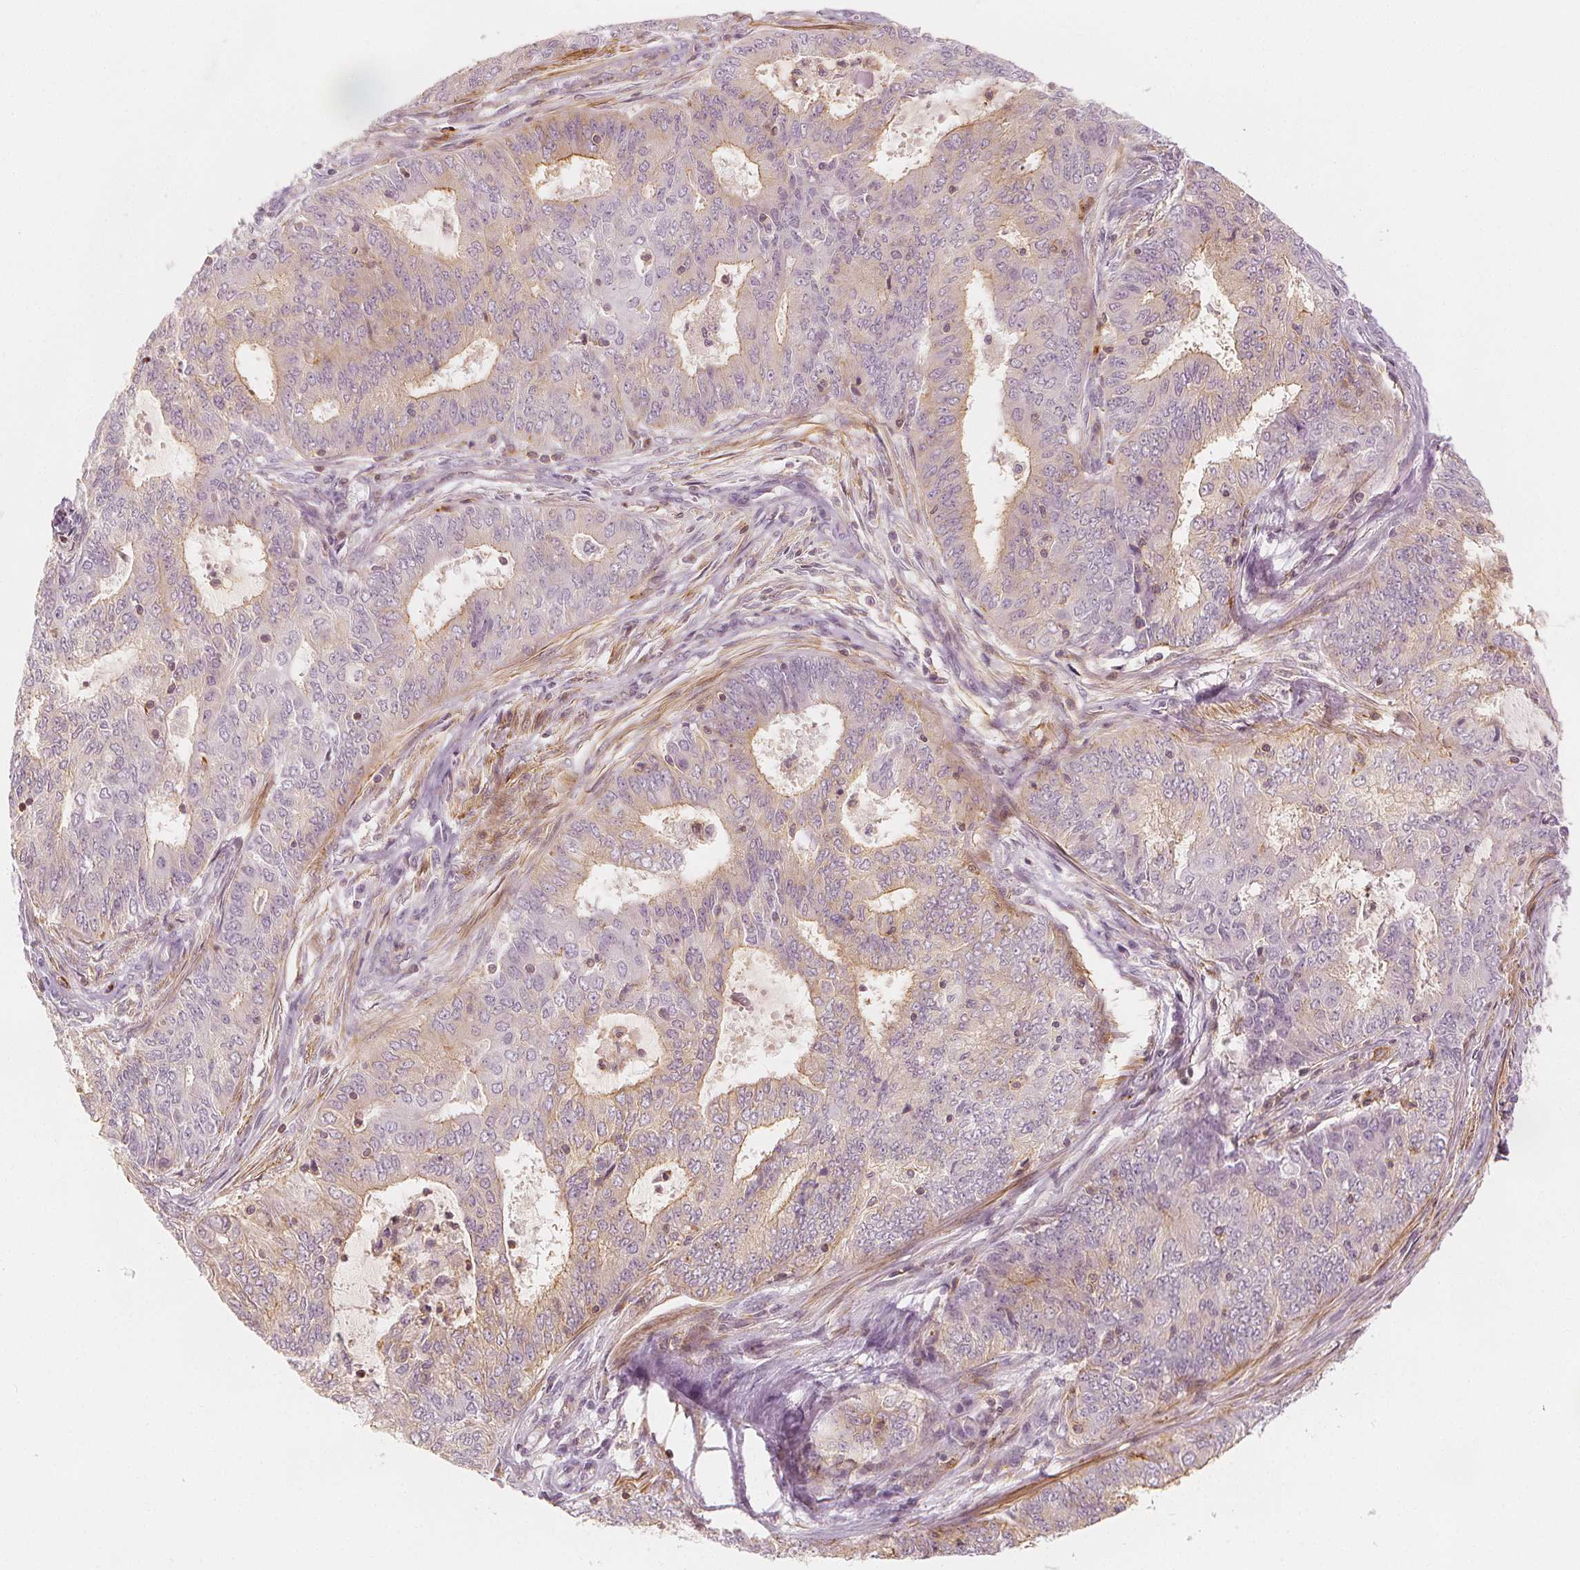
{"staining": {"intensity": "weak", "quantity": "<25%", "location": "cytoplasmic/membranous"}, "tissue": "endometrial cancer", "cell_type": "Tumor cells", "image_type": "cancer", "snomed": [{"axis": "morphology", "description": "Adenocarcinoma, NOS"}, {"axis": "topography", "description": "Endometrium"}], "caption": "IHC micrograph of neoplastic tissue: endometrial cancer (adenocarcinoma) stained with DAB (3,3'-diaminobenzidine) demonstrates no significant protein positivity in tumor cells. (DAB IHC visualized using brightfield microscopy, high magnification).", "gene": "ARHGAP26", "patient": {"sex": "female", "age": 62}}